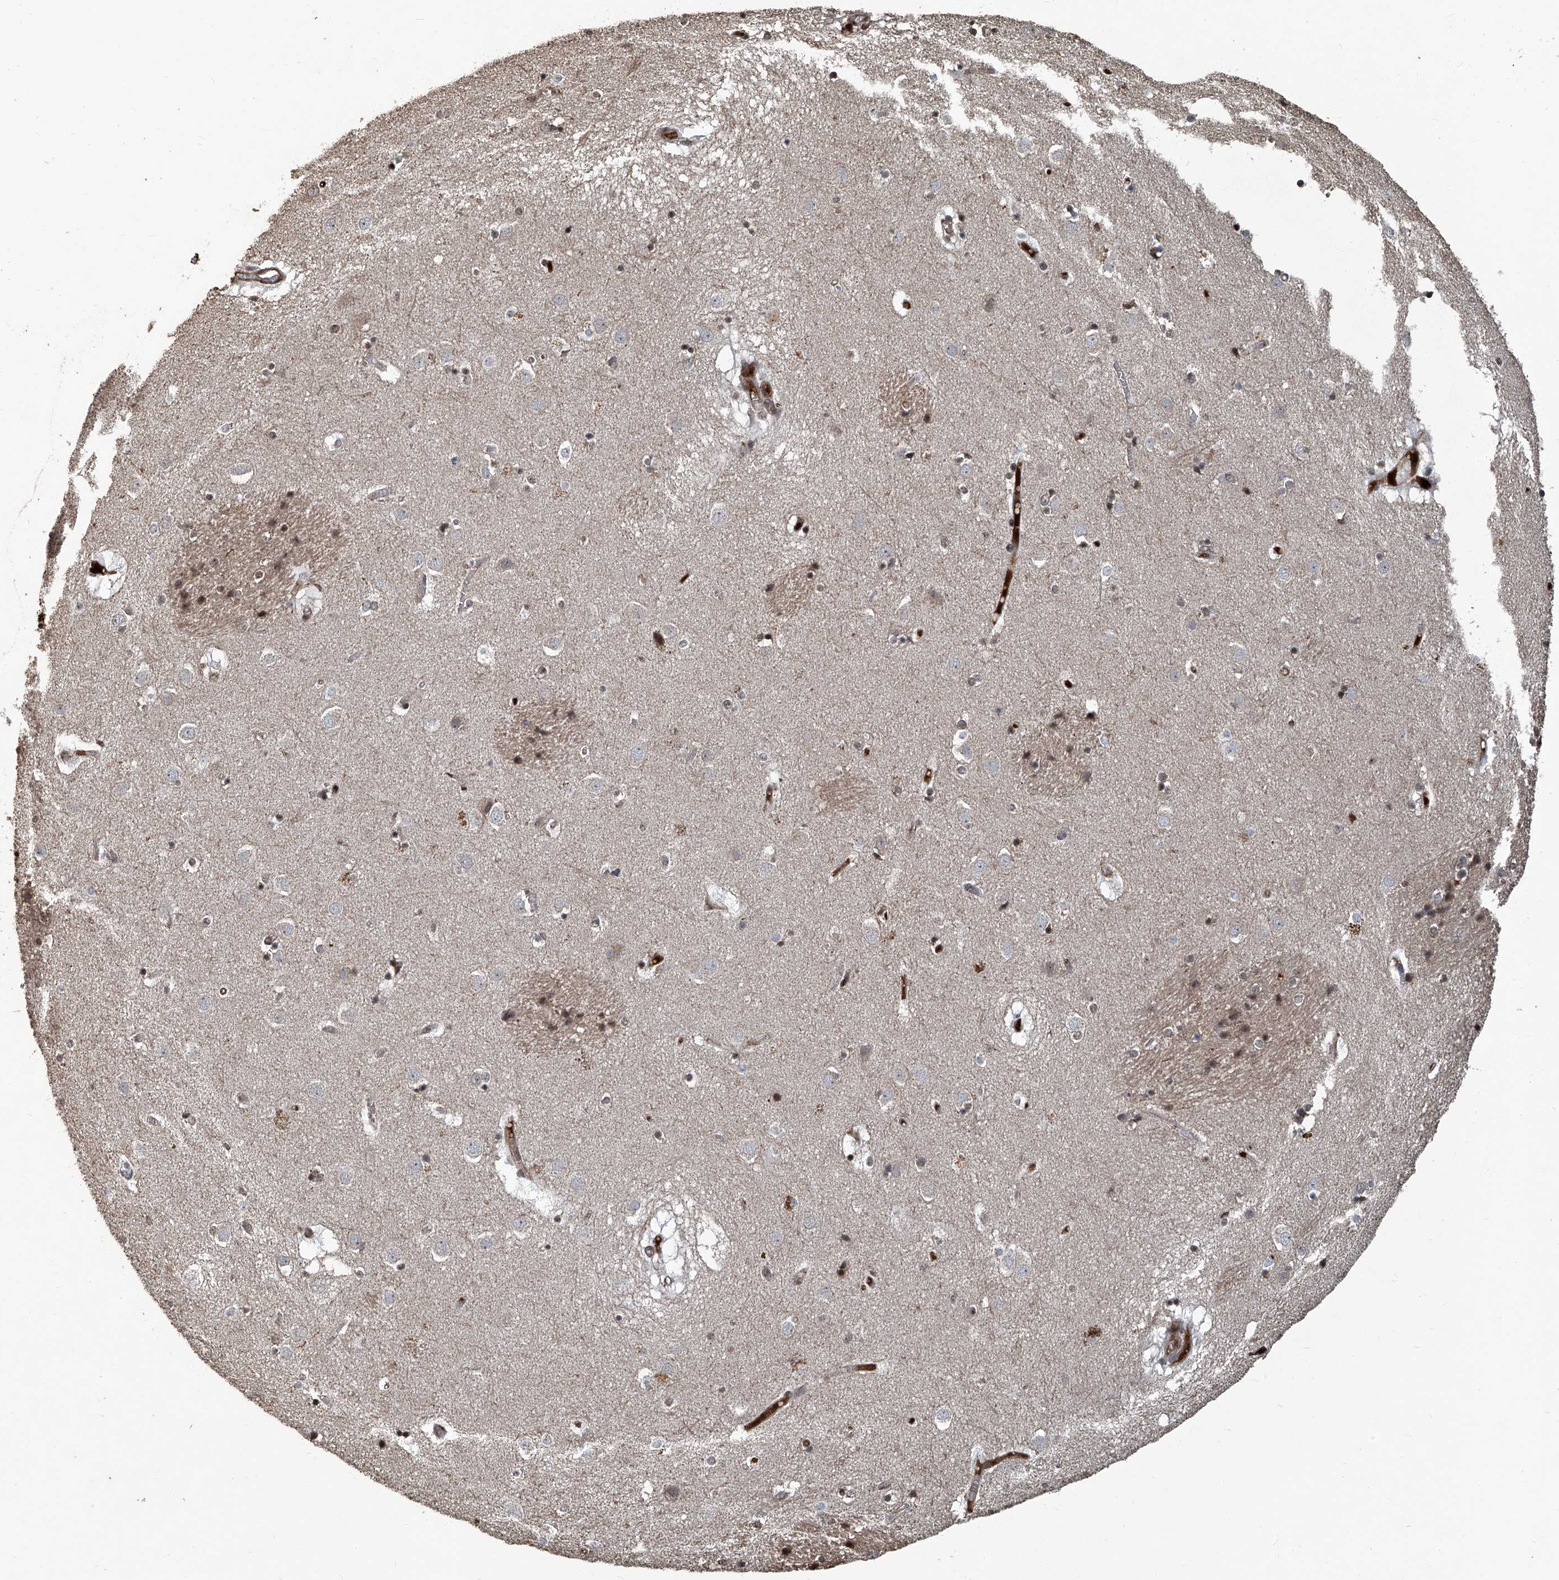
{"staining": {"intensity": "moderate", "quantity": "25%-75%", "location": "nuclear"}, "tissue": "caudate", "cell_type": "Glial cells", "image_type": "normal", "snomed": [{"axis": "morphology", "description": "Normal tissue, NOS"}, {"axis": "topography", "description": "Lateral ventricle wall"}], "caption": "The photomicrograph displays staining of unremarkable caudate, revealing moderate nuclear protein expression (brown color) within glial cells. (IHC, brightfield microscopy, high magnification).", "gene": "GPR132", "patient": {"sex": "male", "age": 70}}